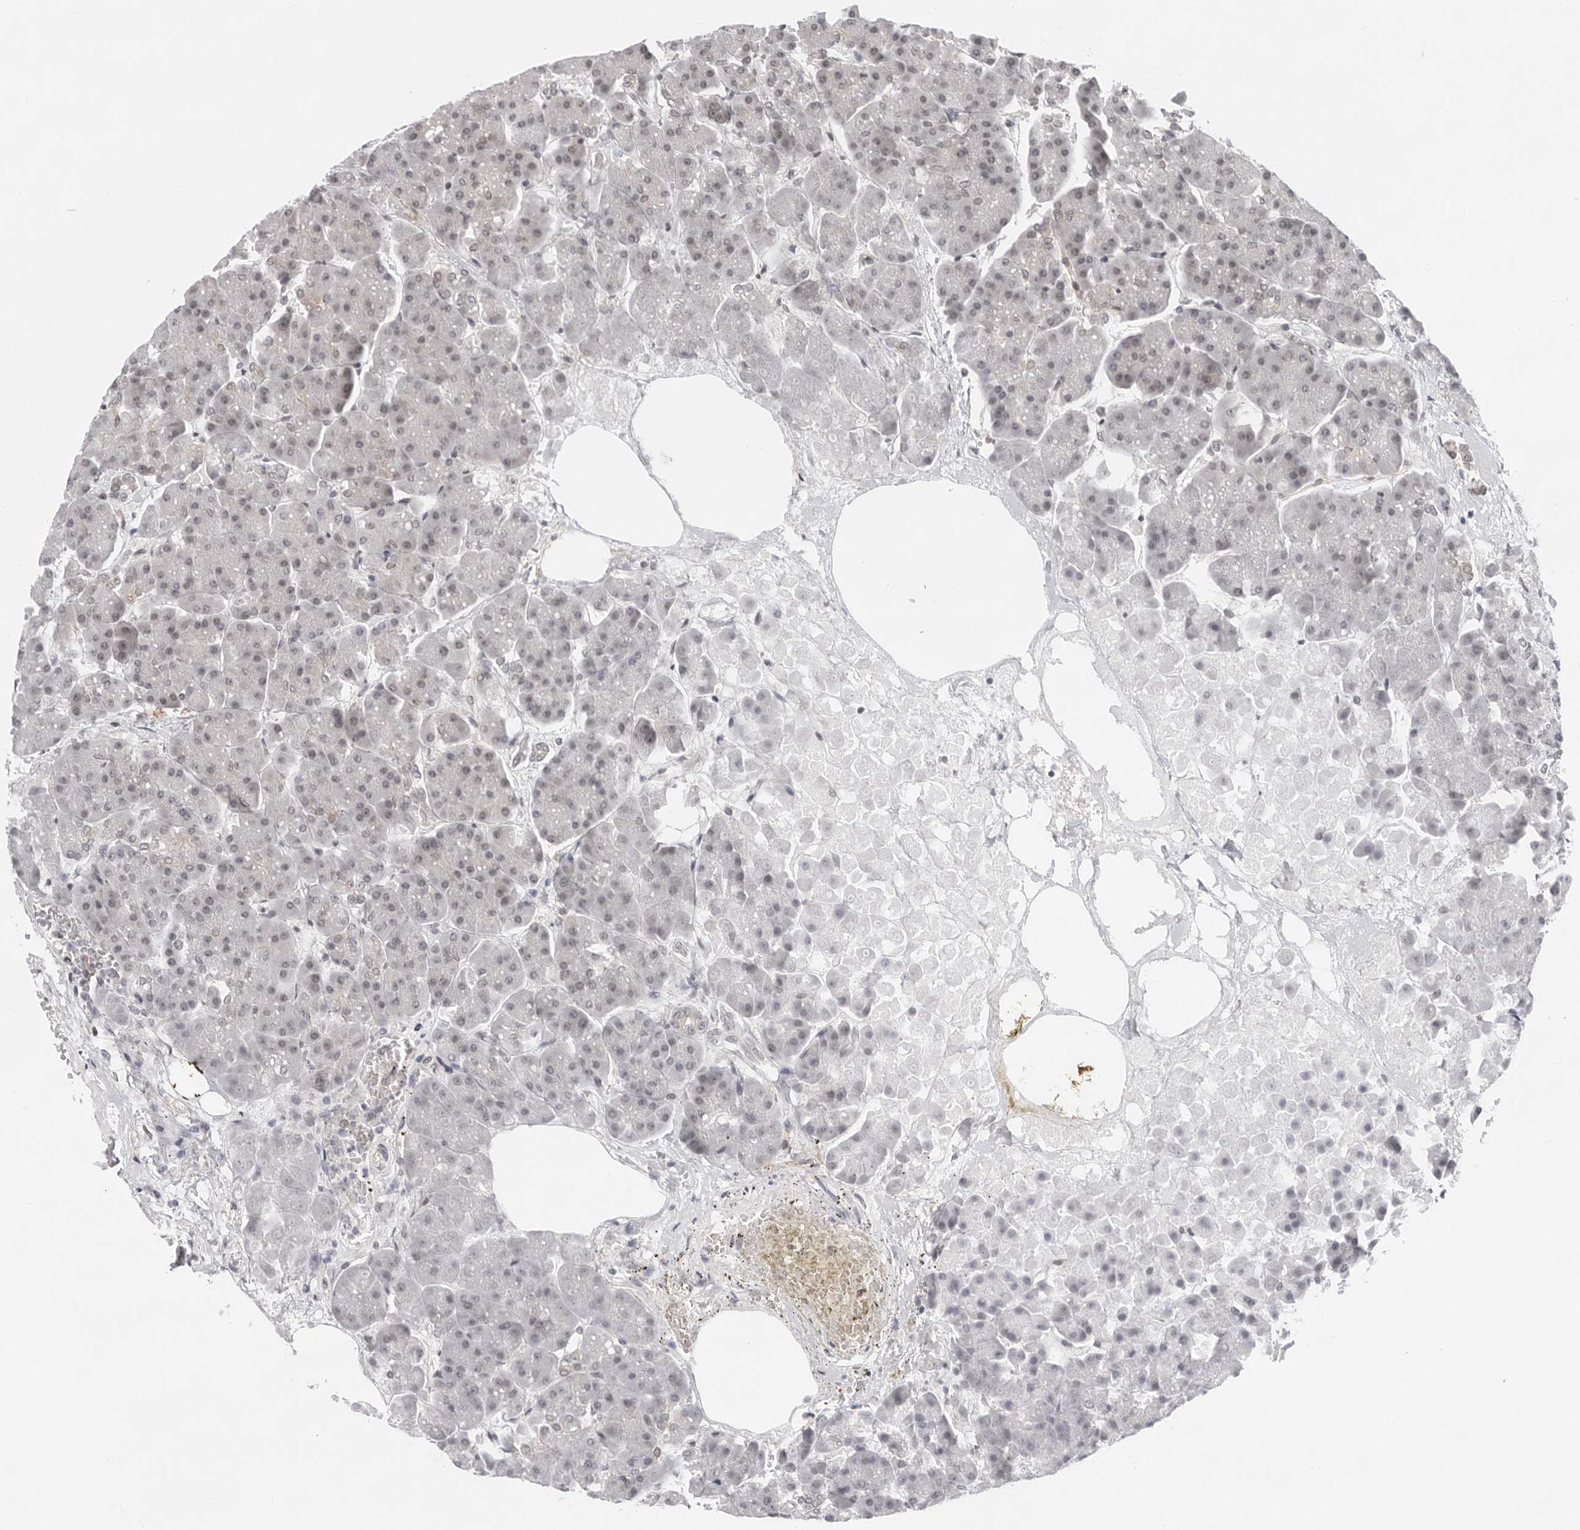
{"staining": {"intensity": "weak", "quantity": "25%-75%", "location": "nuclear"}, "tissue": "pancreas", "cell_type": "Exocrine glandular cells", "image_type": "normal", "snomed": [{"axis": "morphology", "description": "Normal tissue, NOS"}, {"axis": "topography", "description": "Pancreas"}], "caption": "Immunohistochemistry of normal human pancreas shows low levels of weak nuclear positivity in approximately 25%-75% of exocrine glandular cells.", "gene": "ITGB3BP", "patient": {"sex": "female", "age": 70}}